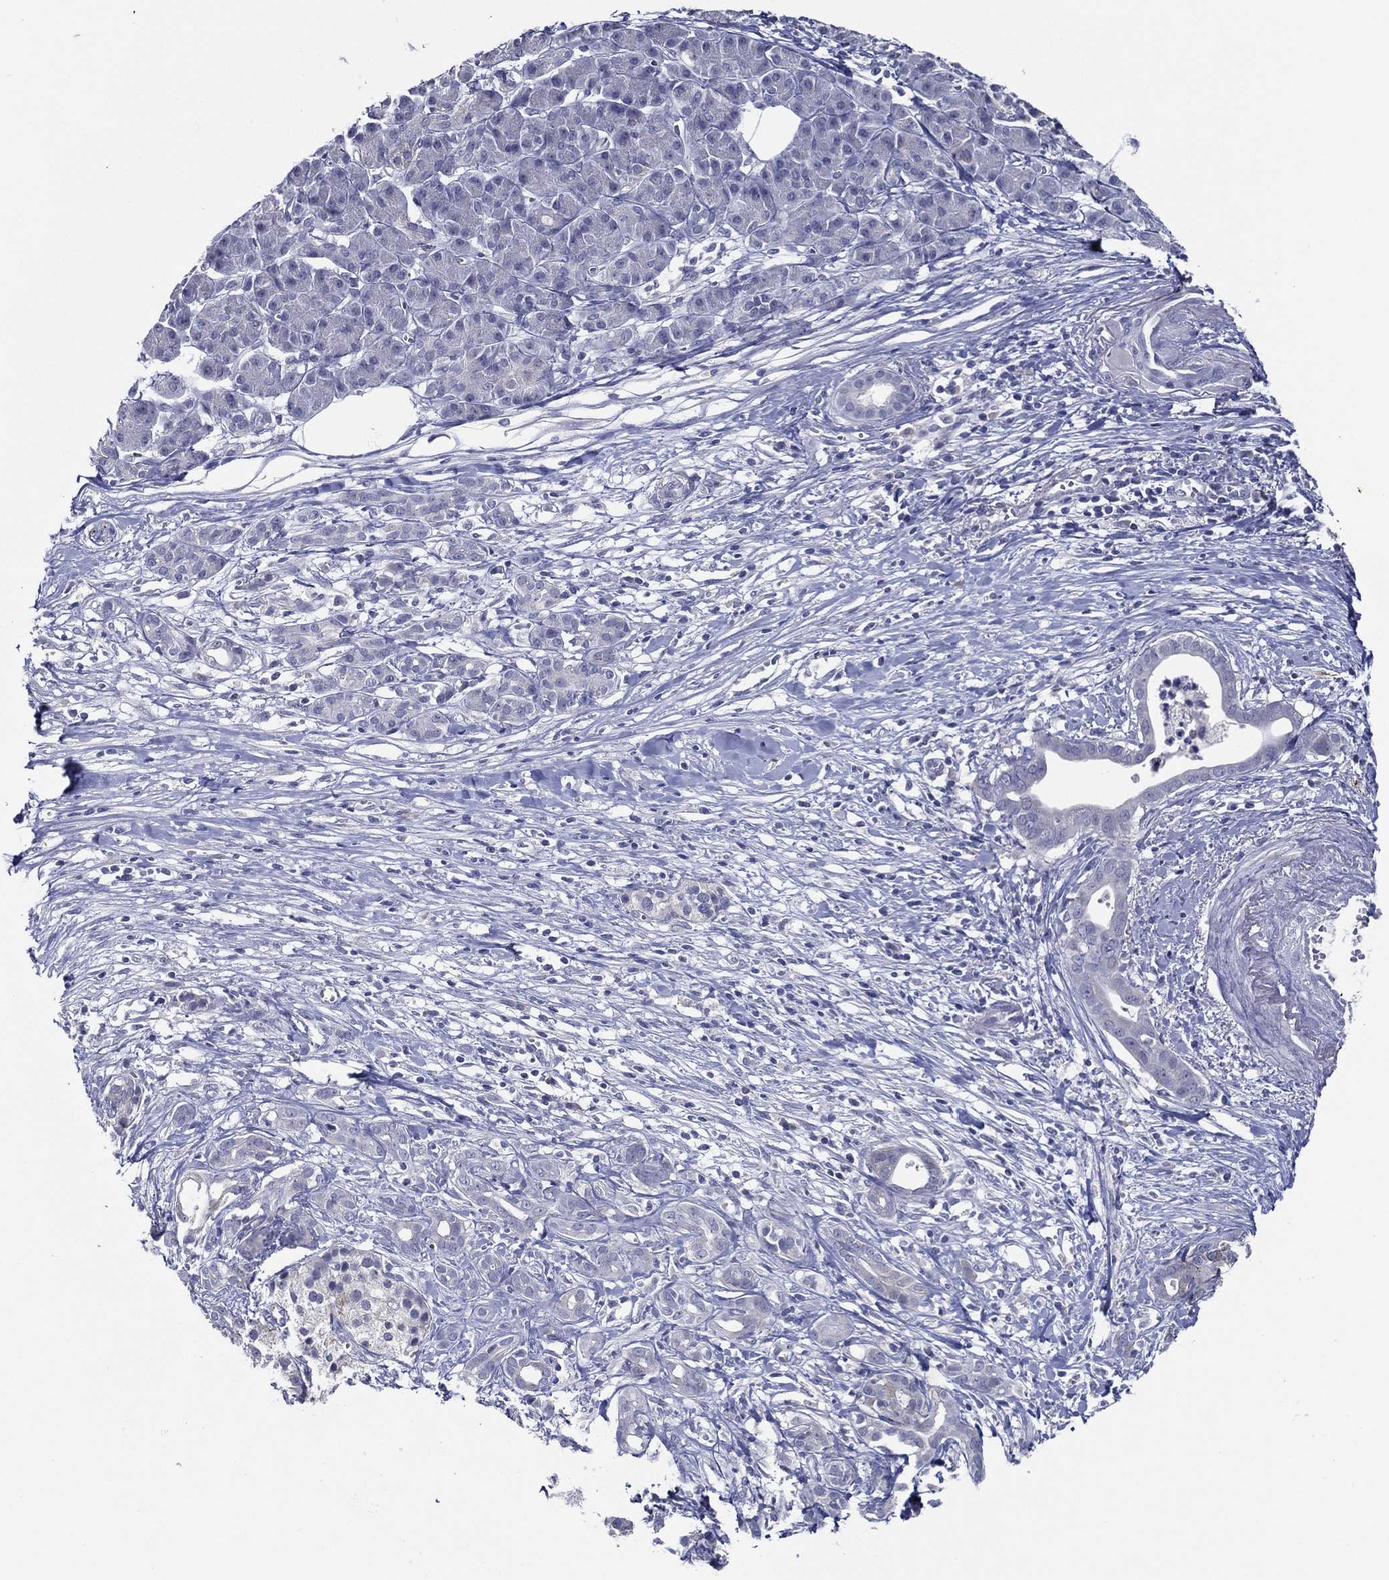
{"staining": {"intensity": "negative", "quantity": "none", "location": "none"}, "tissue": "pancreatic cancer", "cell_type": "Tumor cells", "image_type": "cancer", "snomed": [{"axis": "morphology", "description": "Adenocarcinoma, NOS"}, {"axis": "topography", "description": "Pancreas"}], "caption": "Immunohistochemistry micrograph of human pancreatic cancer stained for a protein (brown), which shows no staining in tumor cells. (Immunohistochemistry (ihc), brightfield microscopy, high magnification).", "gene": "SLC13A4", "patient": {"sex": "male", "age": 61}}